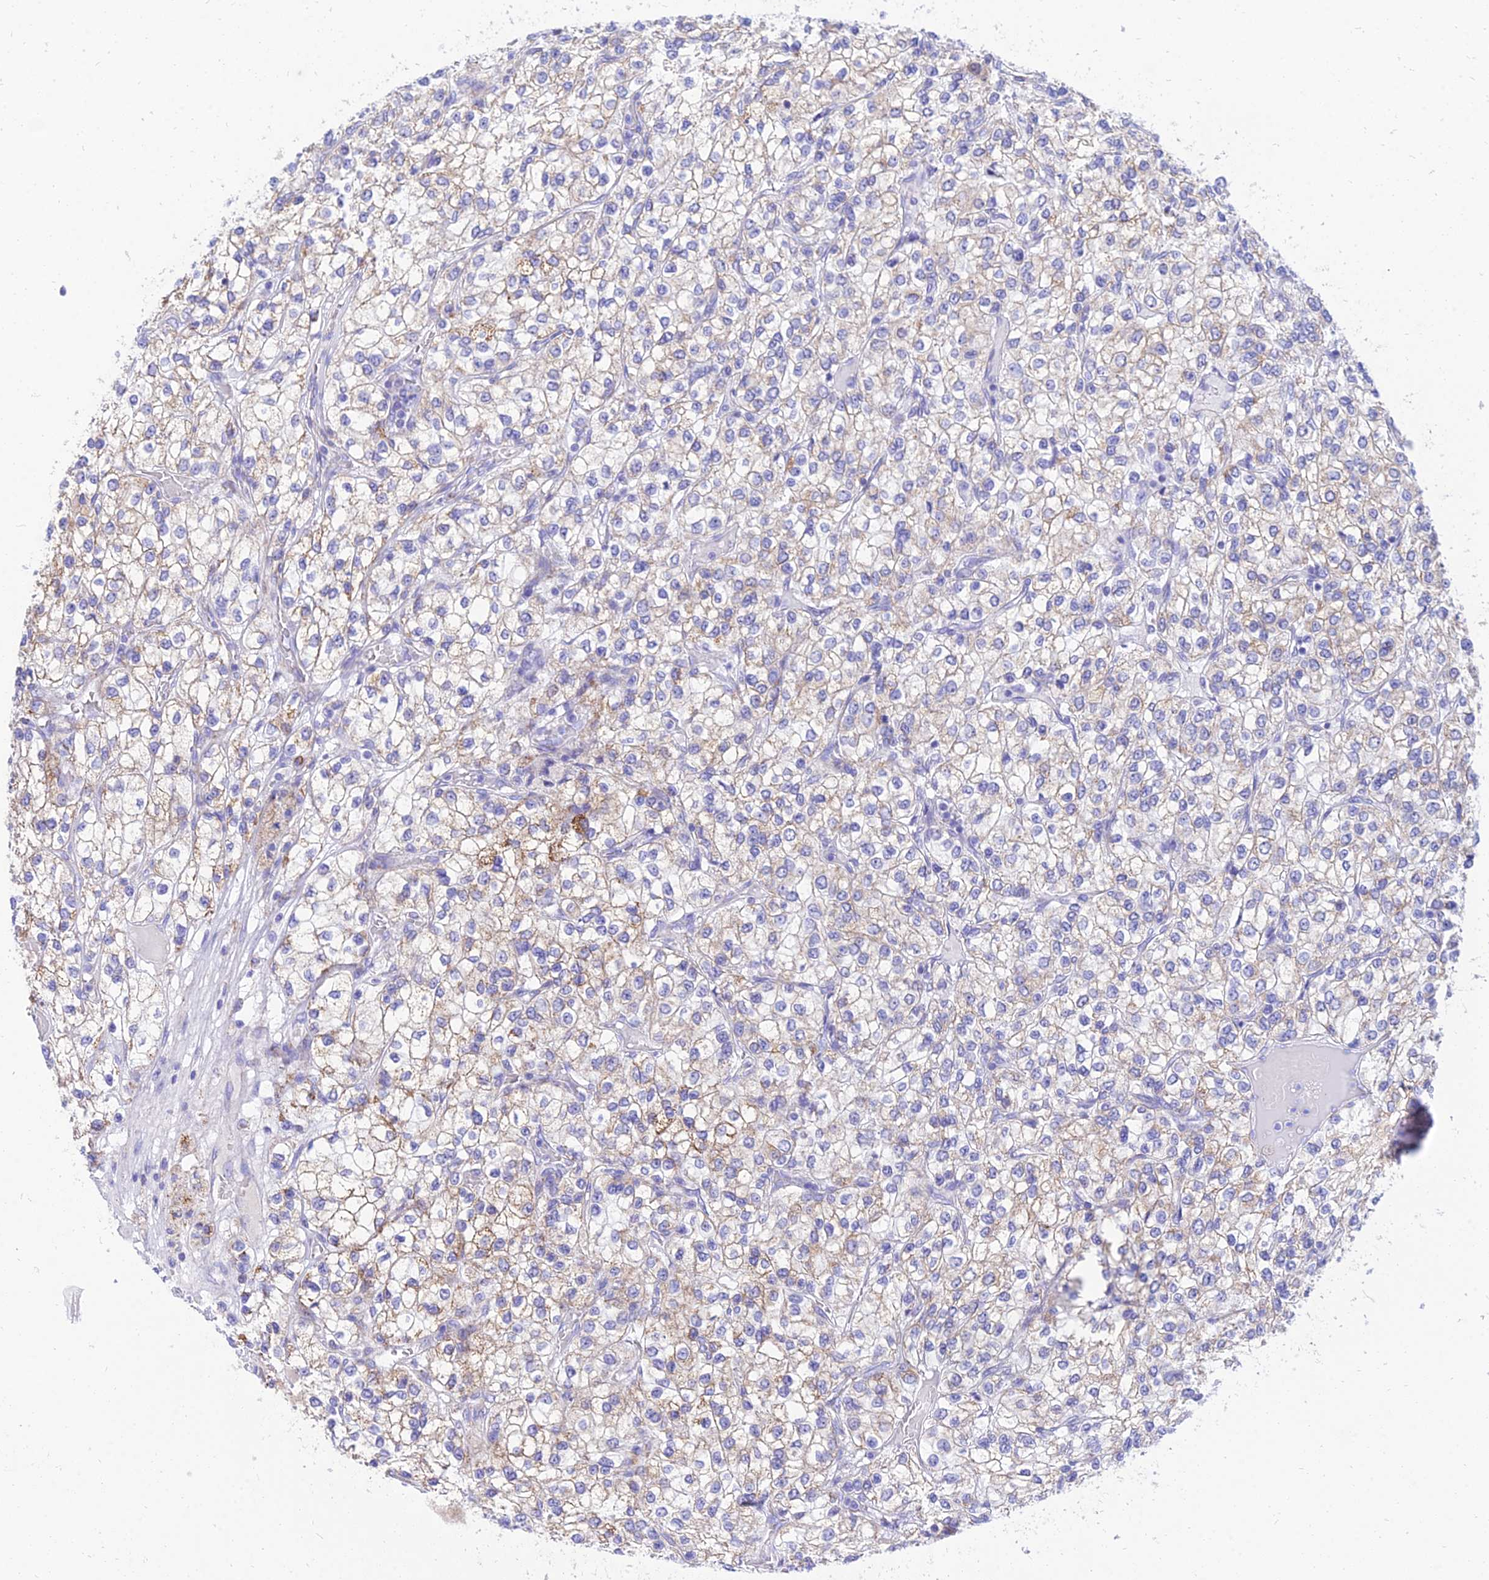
{"staining": {"intensity": "moderate", "quantity": "<25%", "location": "cytoplasmic/membranous"}, "tissue": "renal cancer", "cell_type": "Tumor cells", "image_type": "cancer", "snomed": [{"axis": "morphology", "description": "Adenocarcinoma, NOS"}, {"axis": "topography", "description": "Kidney"}], "caption": "Protein positivity by IHC reveals moderate cytoplasmic/membranous staining in approximately <25% of tumor cells in adenocarcinoma (renal).", "gene": "PKN3", "patient": {"sex": "male", "age": 80}}